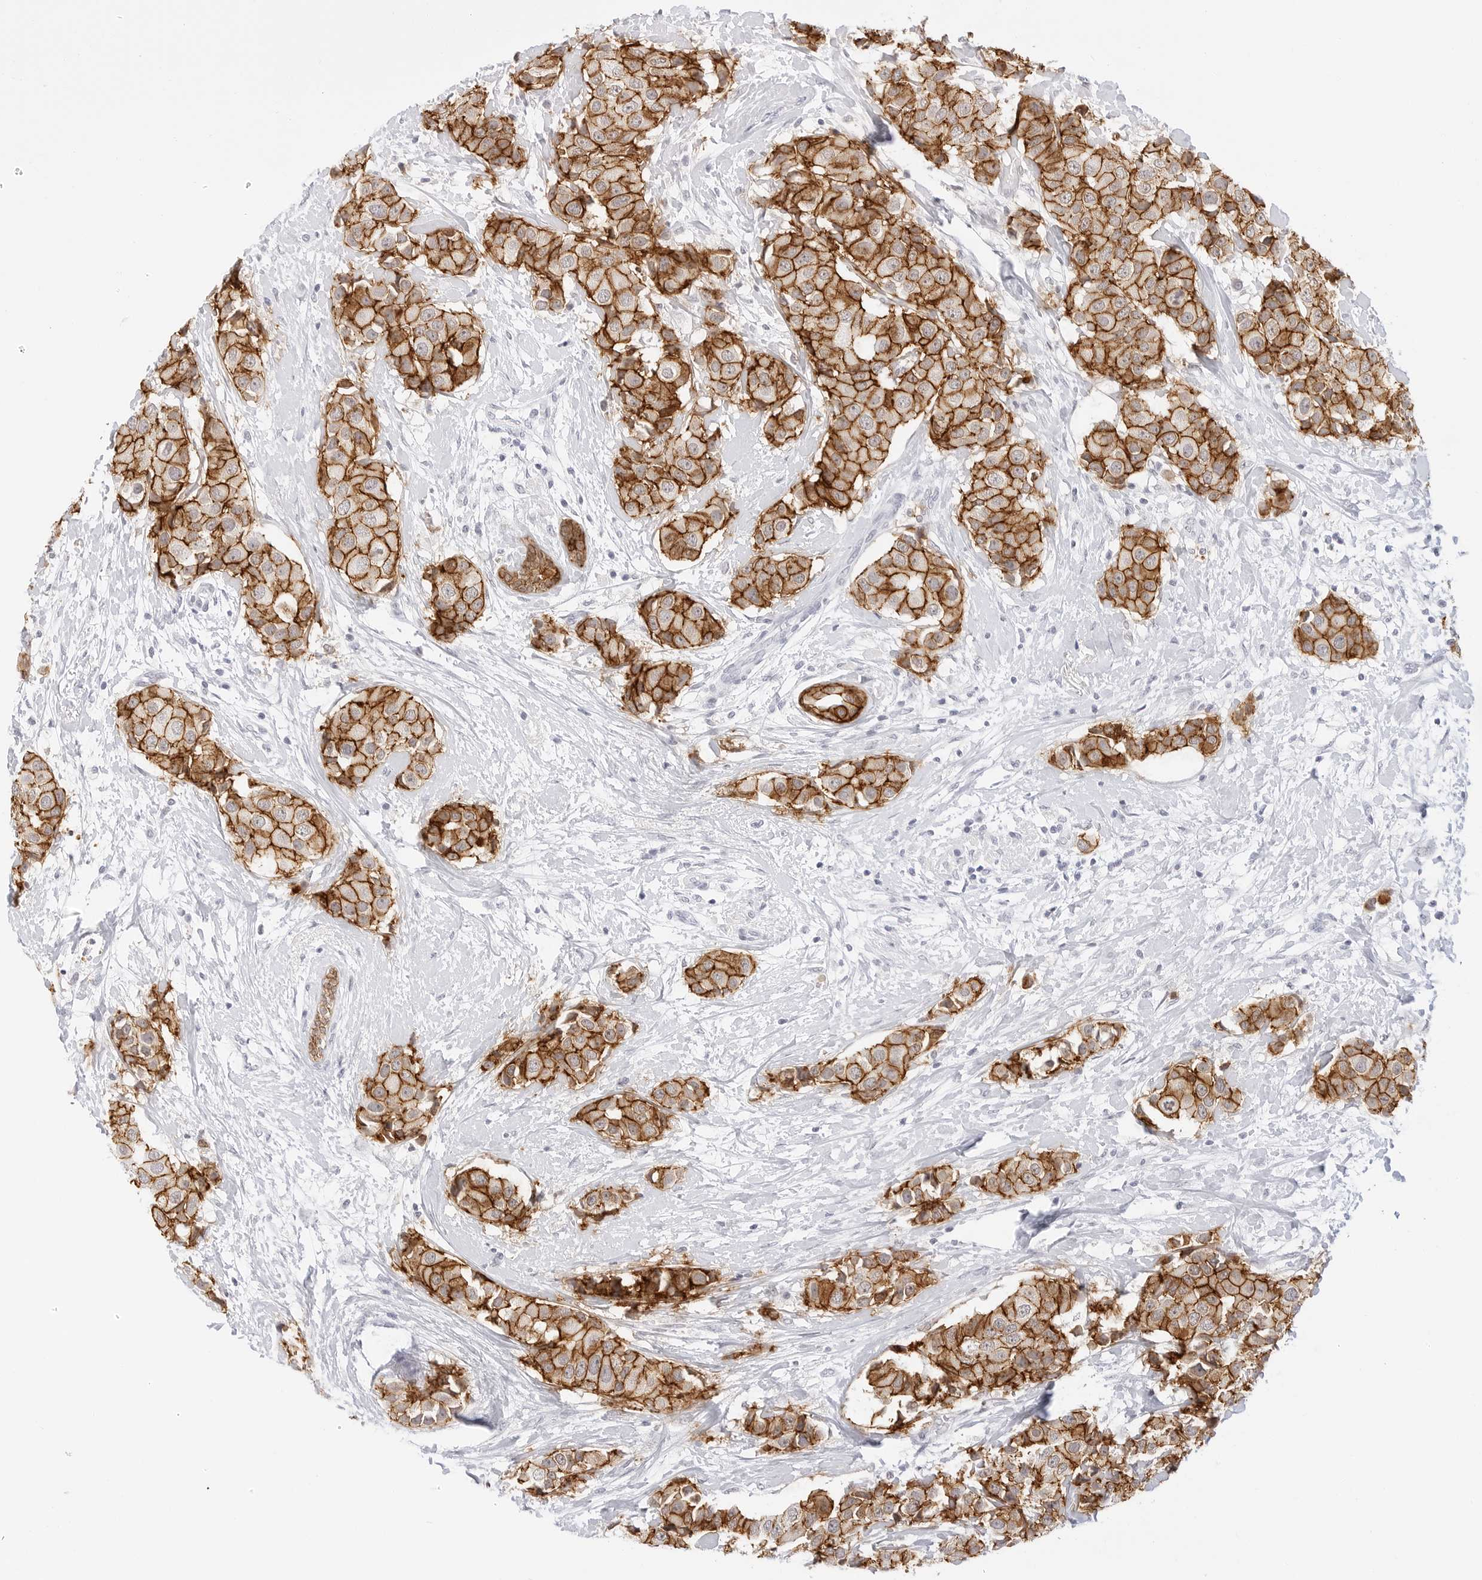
{"staining": {"intensity": "strong", "quantity": ">75%", "location": "cytoplasmic/membranous"}, "tissue": "breast cancer", "cell_type": "Tumor cells", "image_type": "cancer", "snomed": [{"axis": "morphology", "description": "Normal tissue, NOS"}, {"axis": "morphology", "description": "Duct carcinoma"}, {"axis": "topography", "description": "Breast"}], "caption": "There is high levels of strong cytoplasmic/membranous expression in tumor cells of breast cancer, as demonstrated by immunohistochemical staining (brown color).", "gene": "CDH1", "patient": {"sex": "female", "age": 39}}